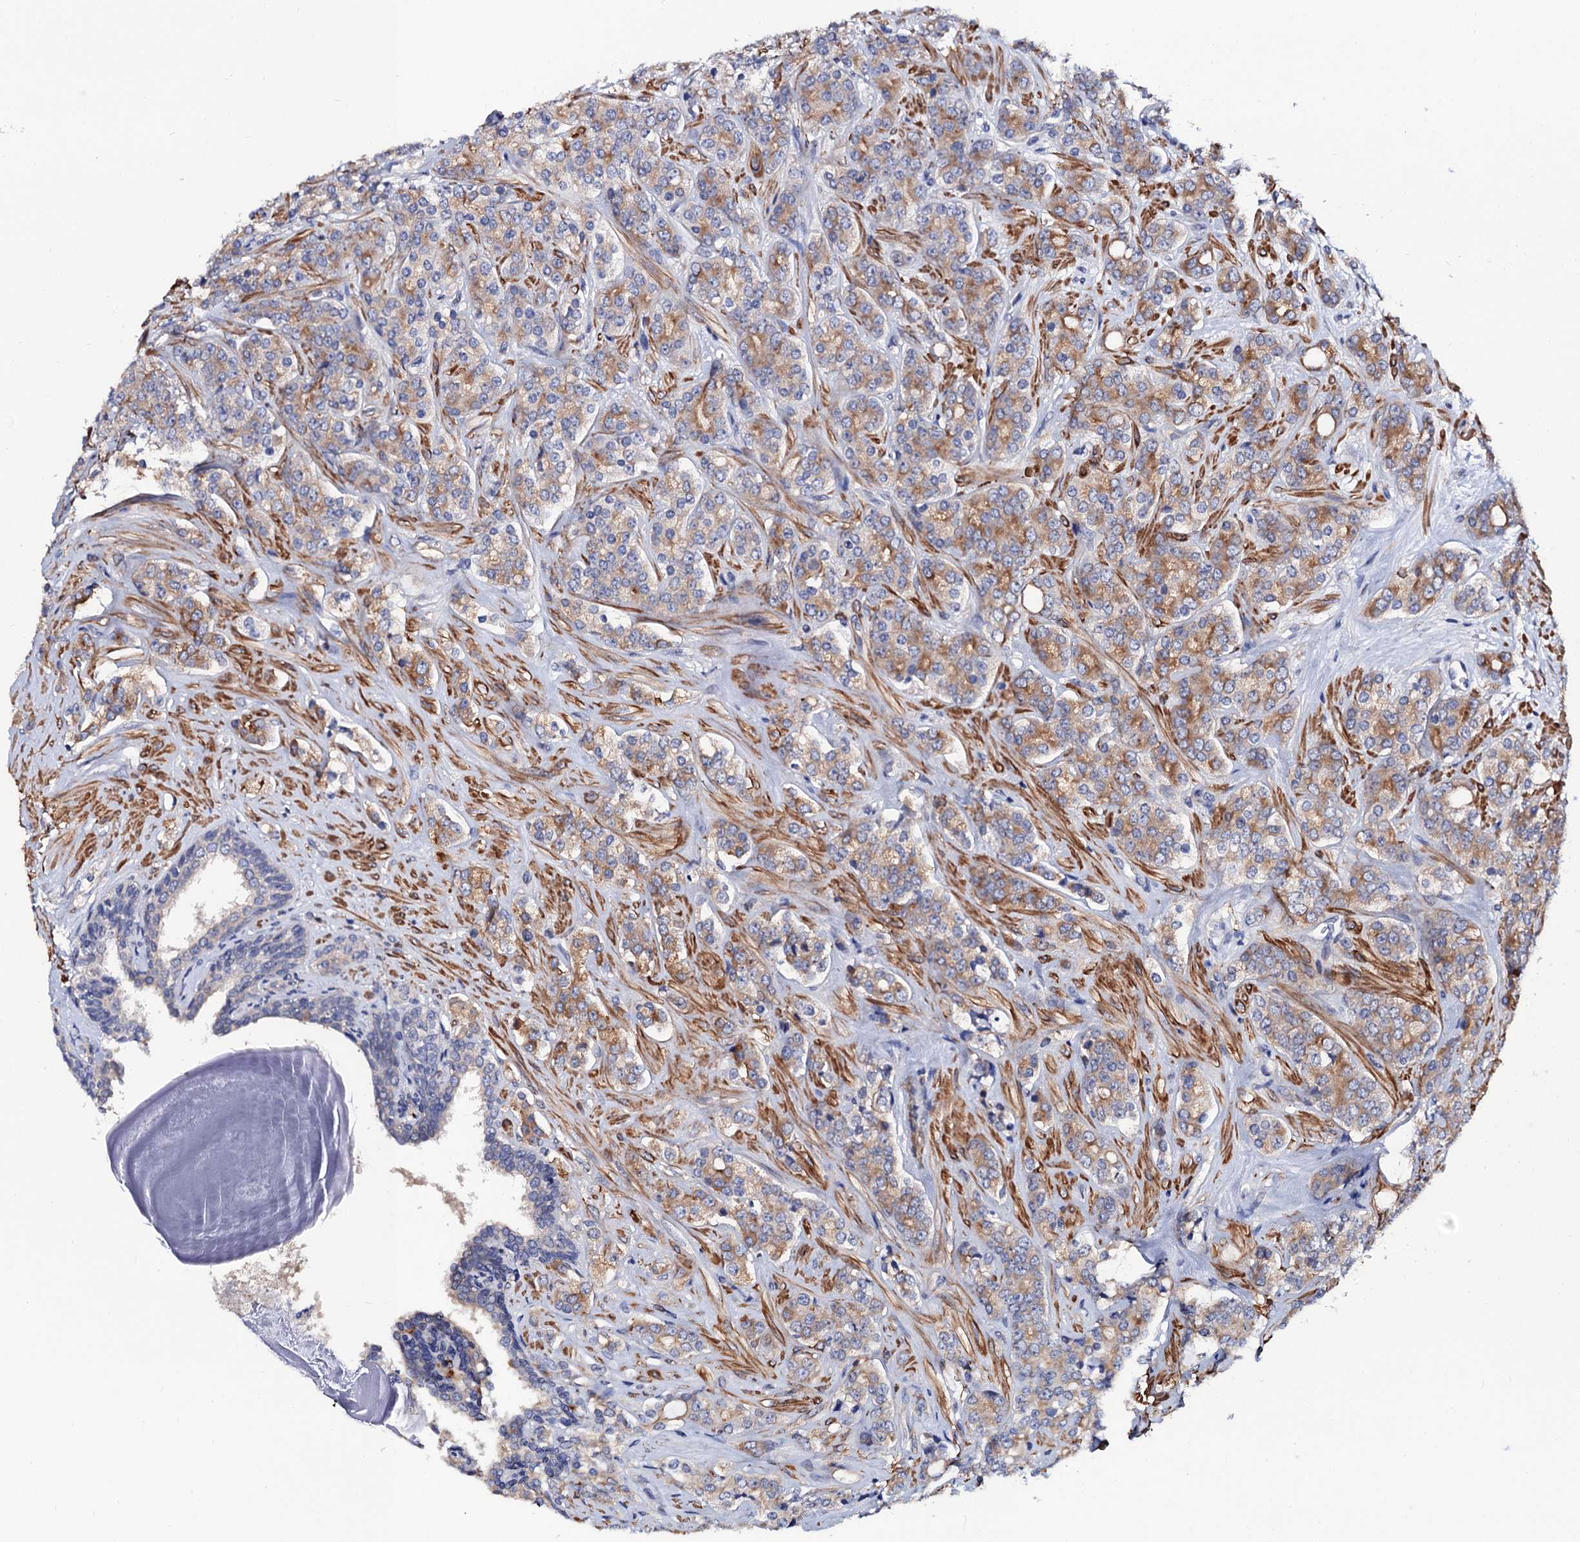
{"staining": {"intensity": "weak", "quantity": ">75%", "location": "cytoplasmic/membranous"}, "tissue": "prostate cancer", "cell_type": "Tumor cells", "image_type": "cancer", "snomed": [{"axis": "morphology", "description": "Adenocarcinoma, High grade"}, {"axis": "topography", "description": "Prostate"}], "caption": "The photomicrograph reveals a brown stain indicating the presence of a protein in the cytoplasmic/membranous of tumor cells in prostate adenocarcinoma (high-grade).", "gene": "ZDHHC18", "patient": {"sex": "male", "age": 62}}